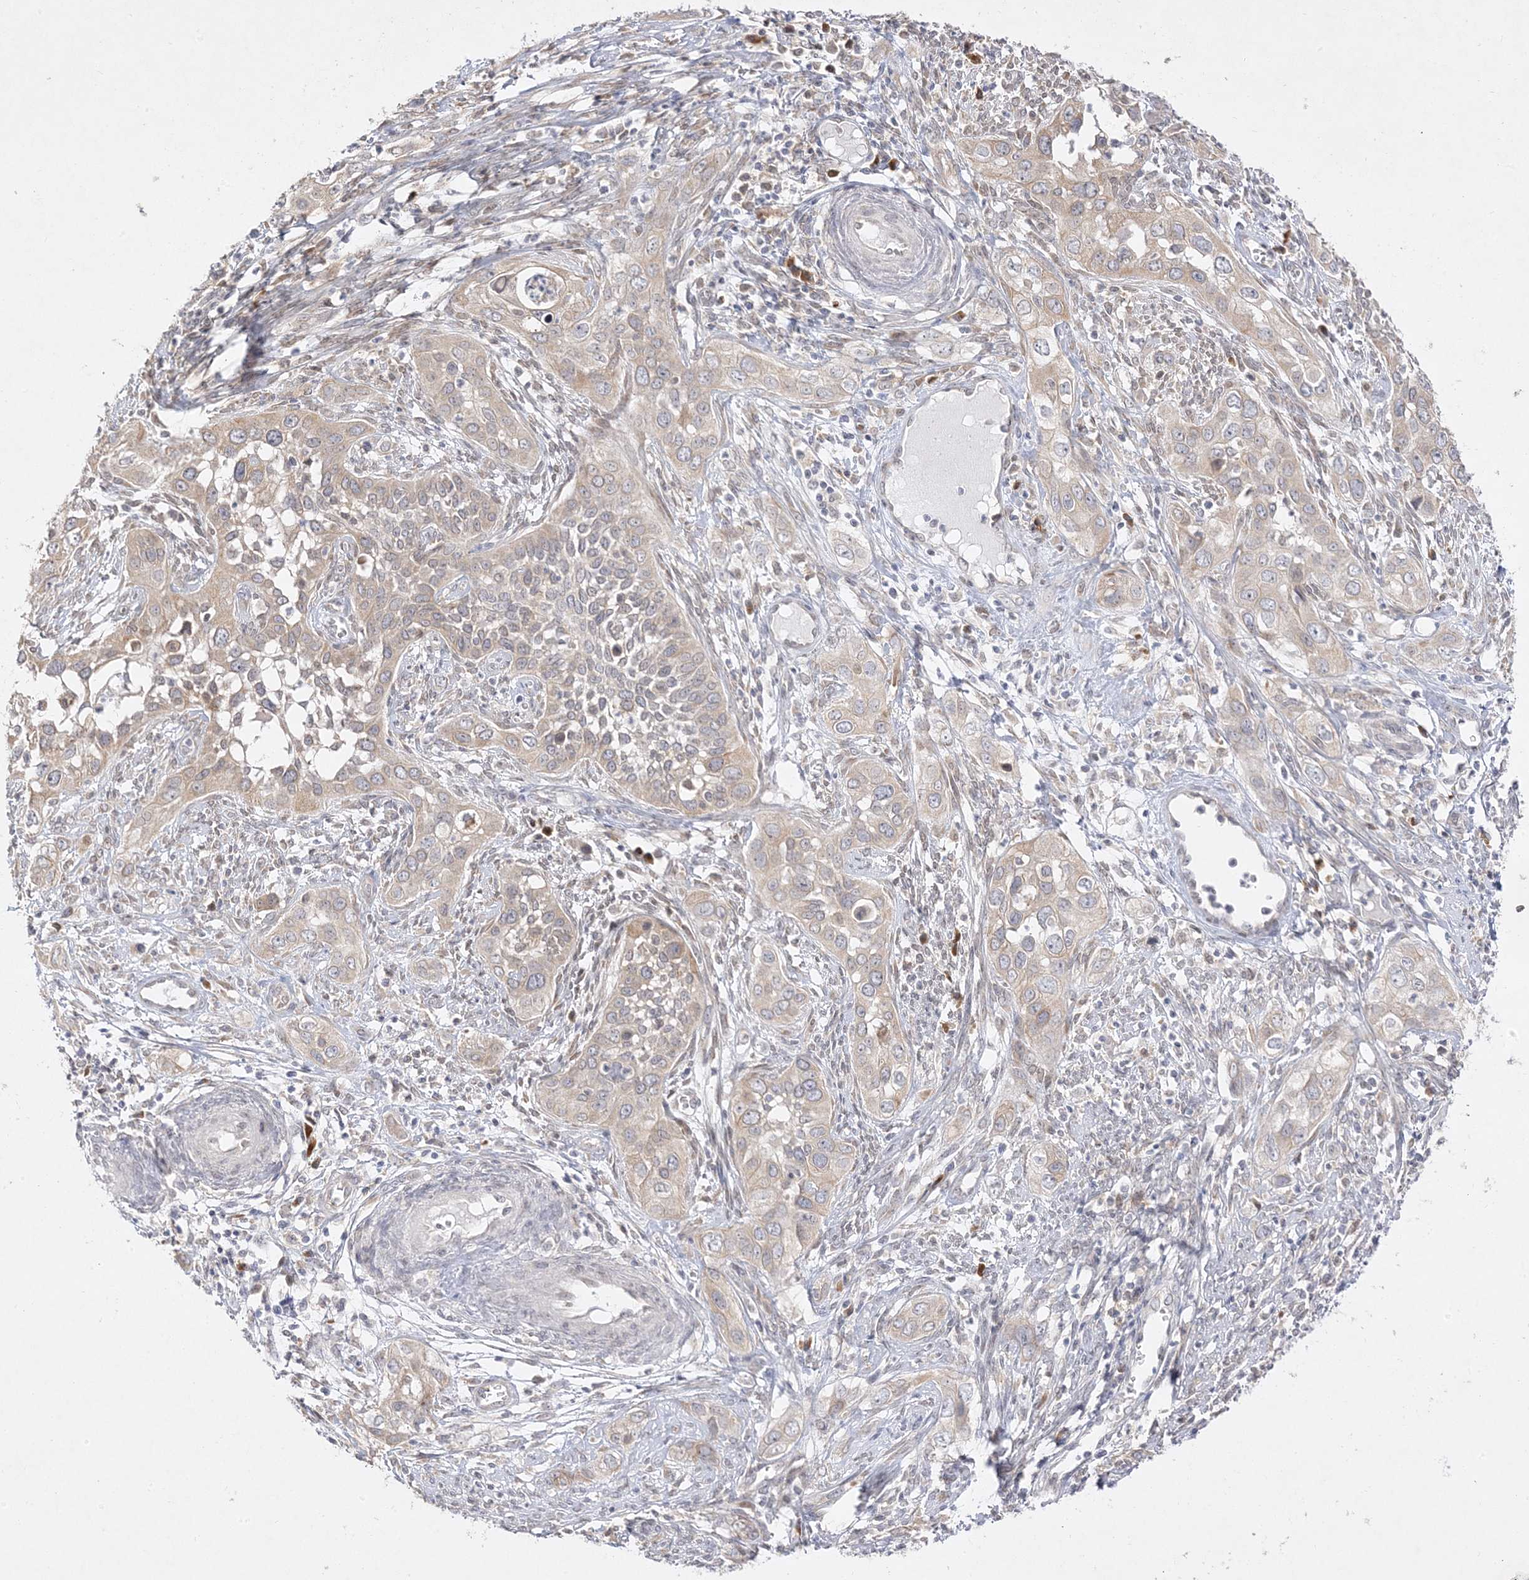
{"staining": {"intensity": "weak", "quantity": "<25%", "location": "cytoplasmic/membranous"}, "tissue": "cervical cancer", "cell_type": "Tumor cells", "image_type": "cancer", "snomed": [{"axis": "morphology", "description": "Squamous cell carcinoma, NOS"}, {"axis": "topography", "description": "Cervix"}], "caption": "This is an immunohistochemistry micrograph of cervical cancer (squamous cell carcinoma). There is no positivity in tumor cells.", "gene": "C2CD2", "patient": {"sex": "female", "age": 34}}